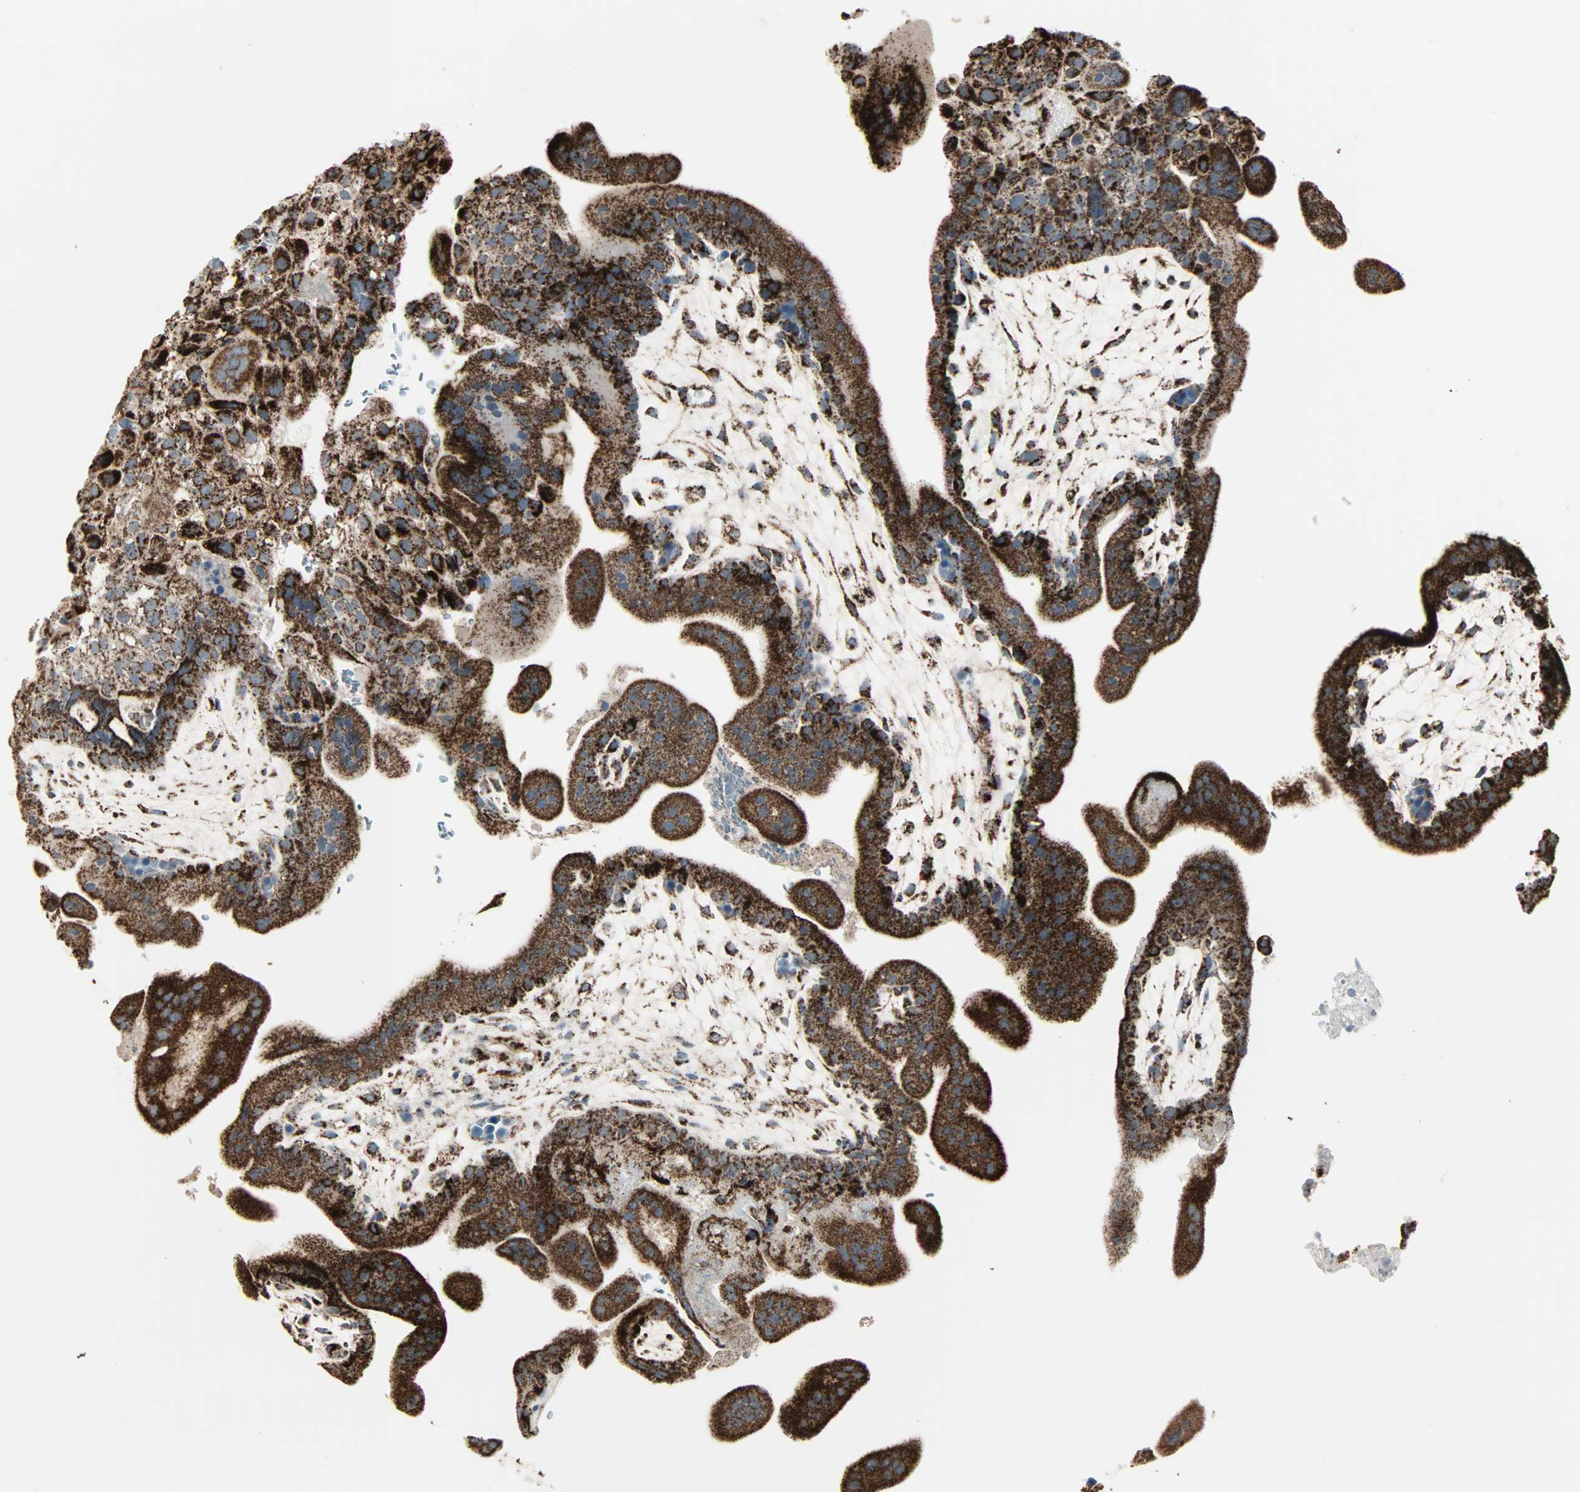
{"staining": {"intensity": "strong", "quantity": ">75%", "location": "cytoplasmic/membranous"}, "tissue": "placenta", "cell_type": "Decidual cells", "image_type": "normal", "snomed": [{"axis": "morphology", "description": "Normal tissue, NOS"}, {"axis": "topography", "description": "Placenta"}], "caption": "Immunohistochemical staining of unremarkable placenta reveals >75% levels of strong cytoplasmic/membranous protein positivity in approximately >75% of decidual cells. The staining was performed using DAB (3,3'-diaminobenzidine) to visualize the protein expression in brown, while the nuclei were stained in blue with hematoxylin (Magnification: 20x).", "gene": "IDH2", "patient": {"sex": "female", "age": 35}}